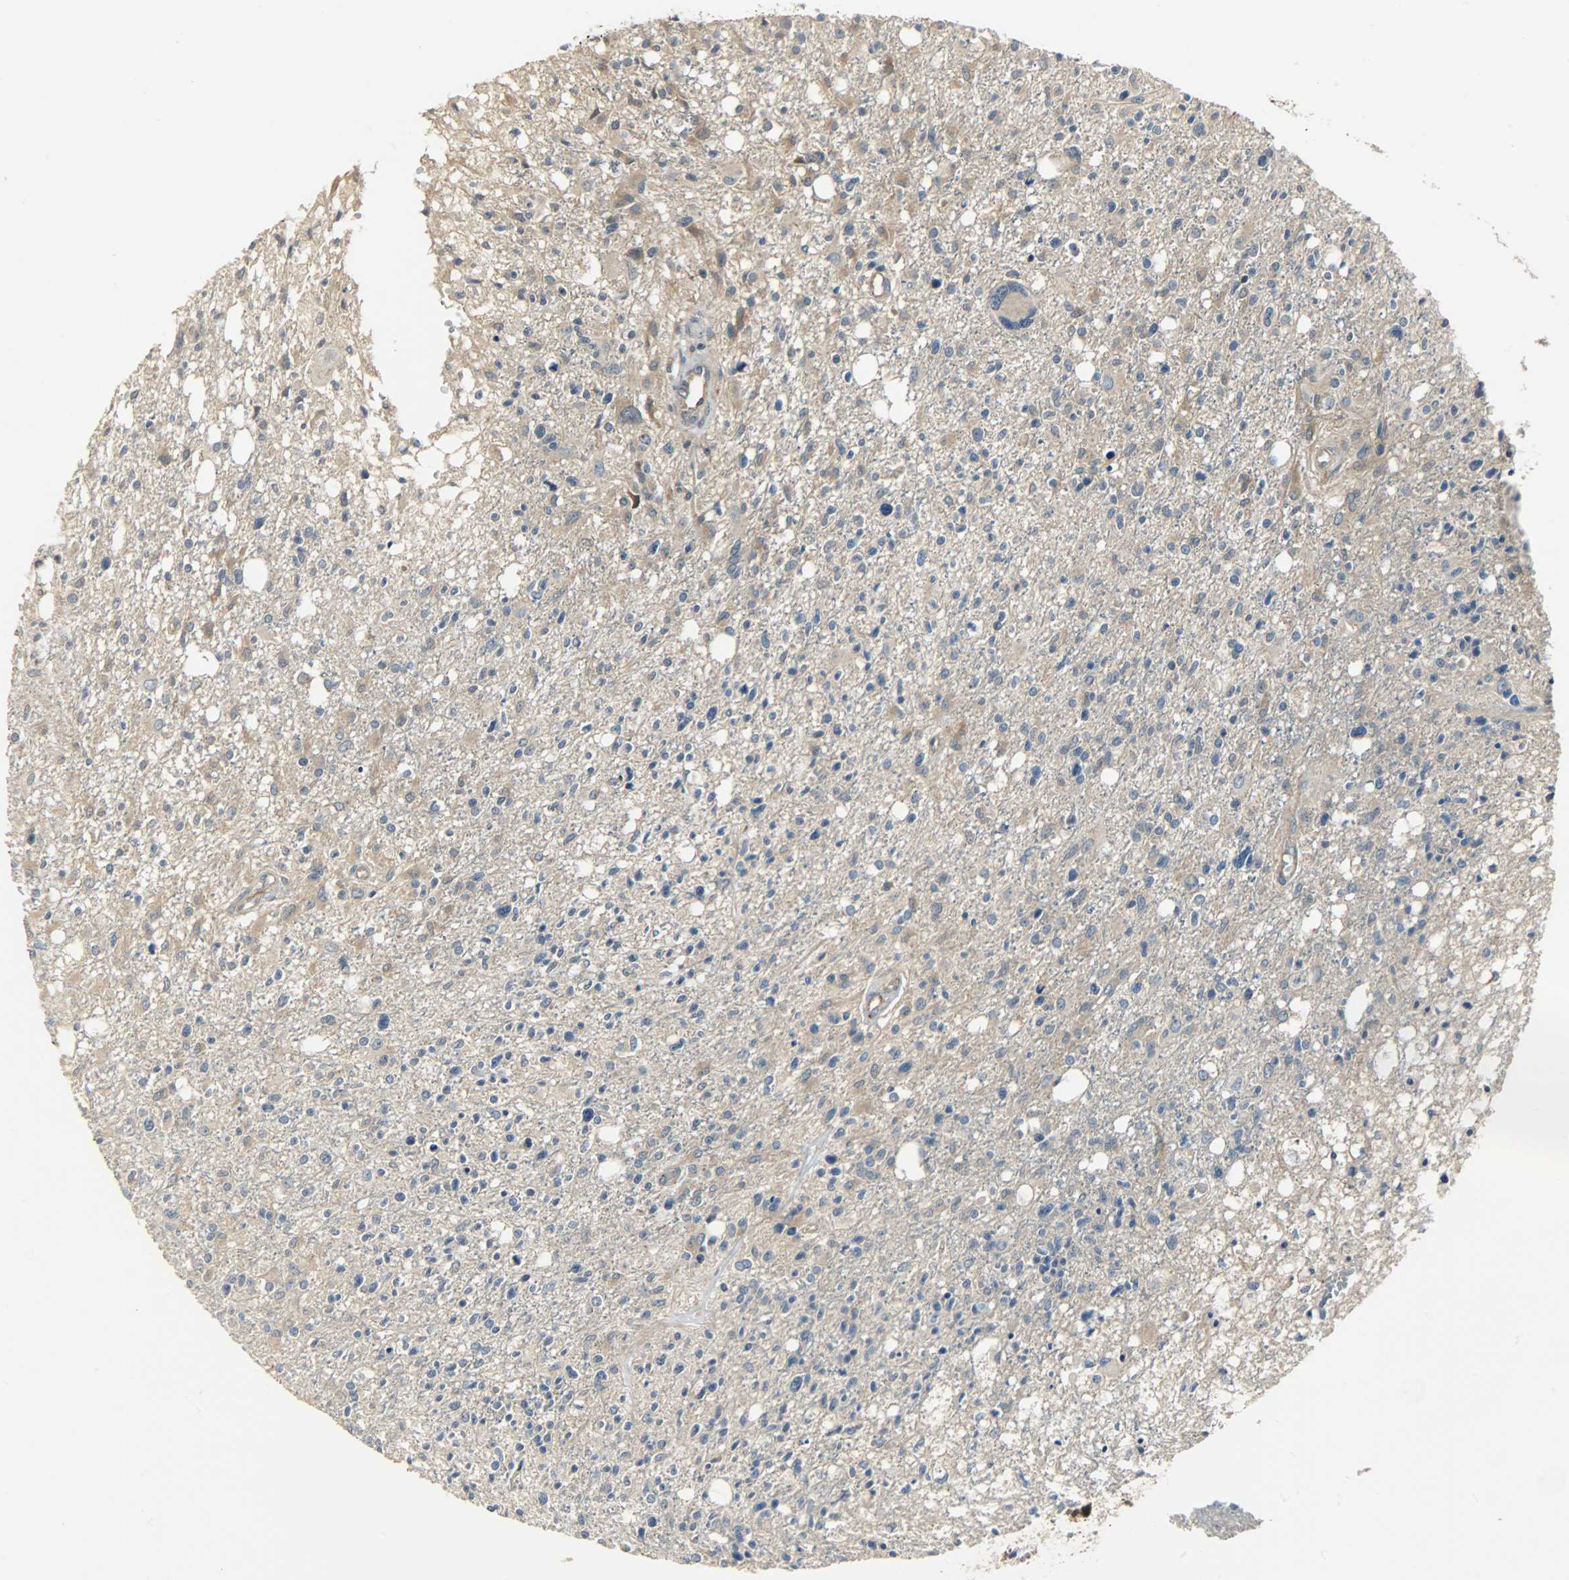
{"staining": {"intensity": "weak", "quantity": ">75%", "location": "cytoplasmic/membranous"}, "tissue": "glioma", "cell_type": "Tumor cells", "image_type": "cancer", "snomed": [{"axis": "morphology", "description": "Glioma, malignant, High grade"}, {"axis": "topography", "description": "Cerebral cortex"}], "caption": "Immunohistochemical staining of human glioma exhibits weak cytoplasmic/membranous protein expression in about >75% of tumor cells.", "gene": "KIAA1217", "patient": {"sex": "male", "age": 76}}